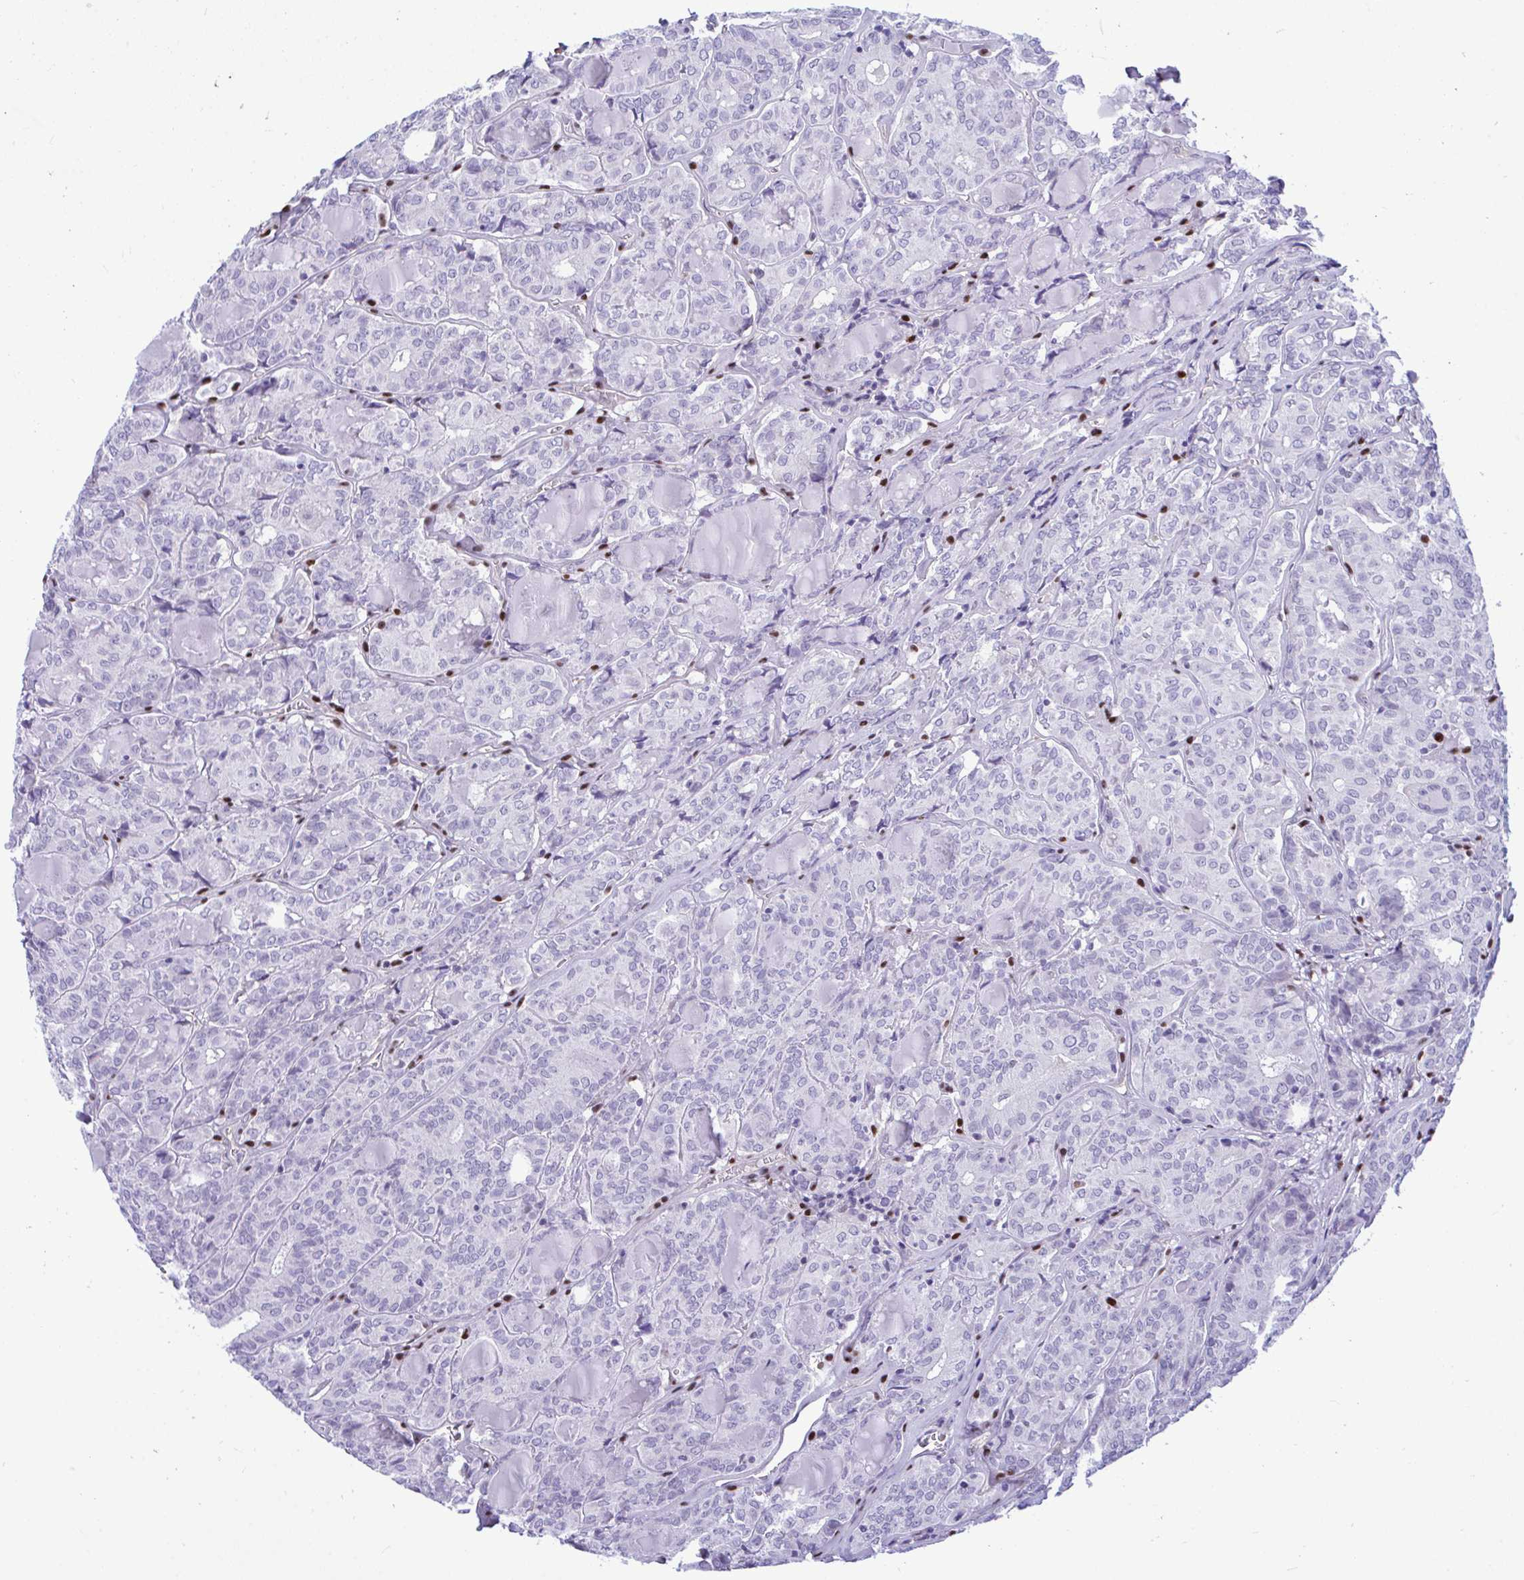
{"staining": {"intensity": "negative", "quantity": "none", "location": "none"}, "tissue": "thyroid cancer", "cell_type": "Tumor cells", "image_type": "cancer", "snomed": [{"axis": "morphology", "description": "Papillary adenocarcinoma, NOS"}, {"axis": "topography", "description": "Thyroid gland"}], "caption": "Immunohistochemical staining of thyroid cancer shows no significant positivity in tumor cells.", "gene": "SLC25A51", "patient": {"sex": "female", "age": 72}}